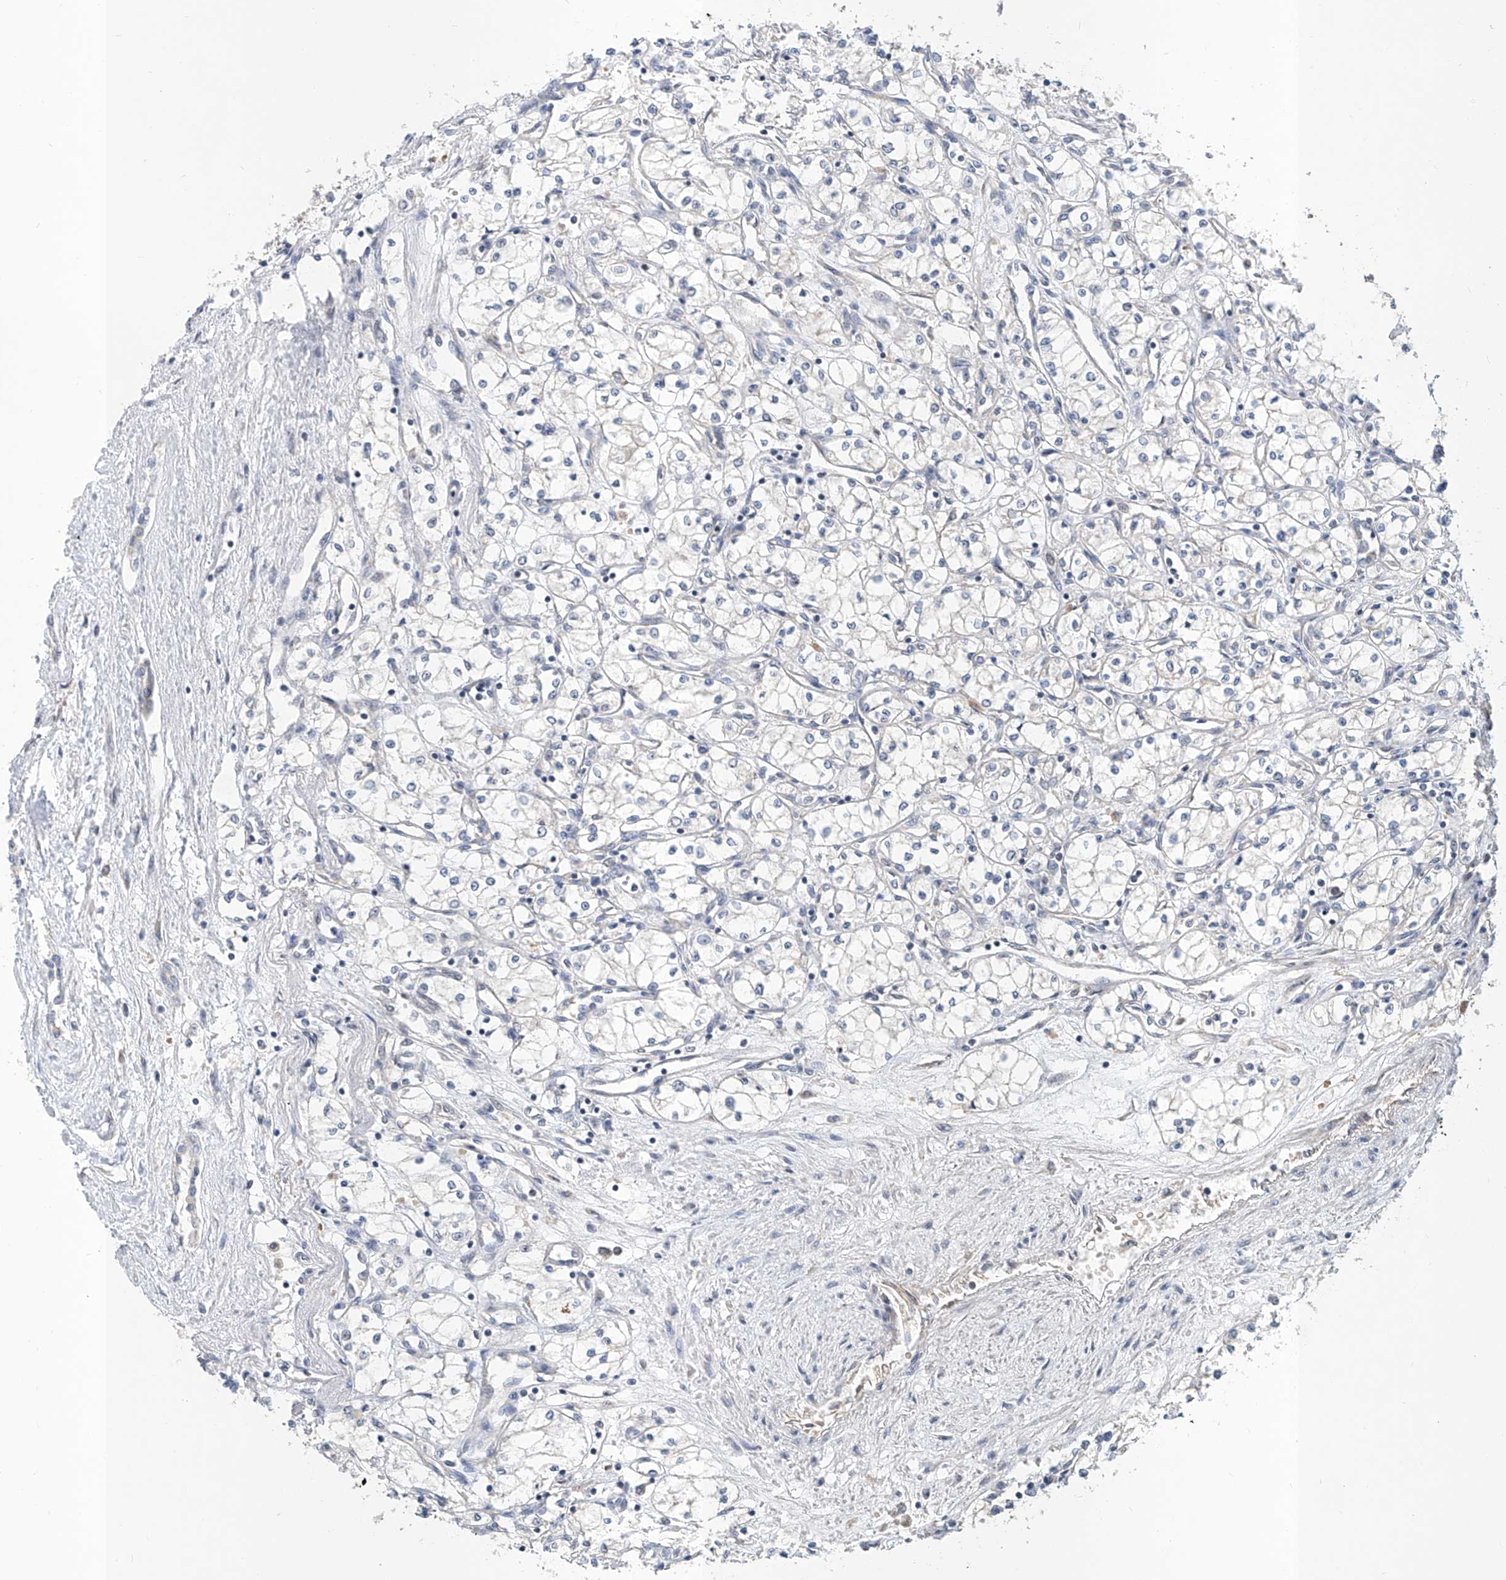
{"staining": {"intensity": "negative", "quantity": "none", "location": "none"}, "tissue": "renal cancer", "cell_type": "Tumor cells", "image_type": "cancer", "snomed": [{"axis": "morphology", "description": "Adenocarcinoma, NOS"}, {"axis": "topography", "description": "Kidney"}], "caption": "The histopathology image reveals no staining of tumor cells in renal cancer (adenocarcinoma). (Brightfield microscopy of DAB (3,3'-diaminobenzidine) IHC at high magnification).", "gene": "CARMIL3", "patient": {"sex": "male", "age": 59}}